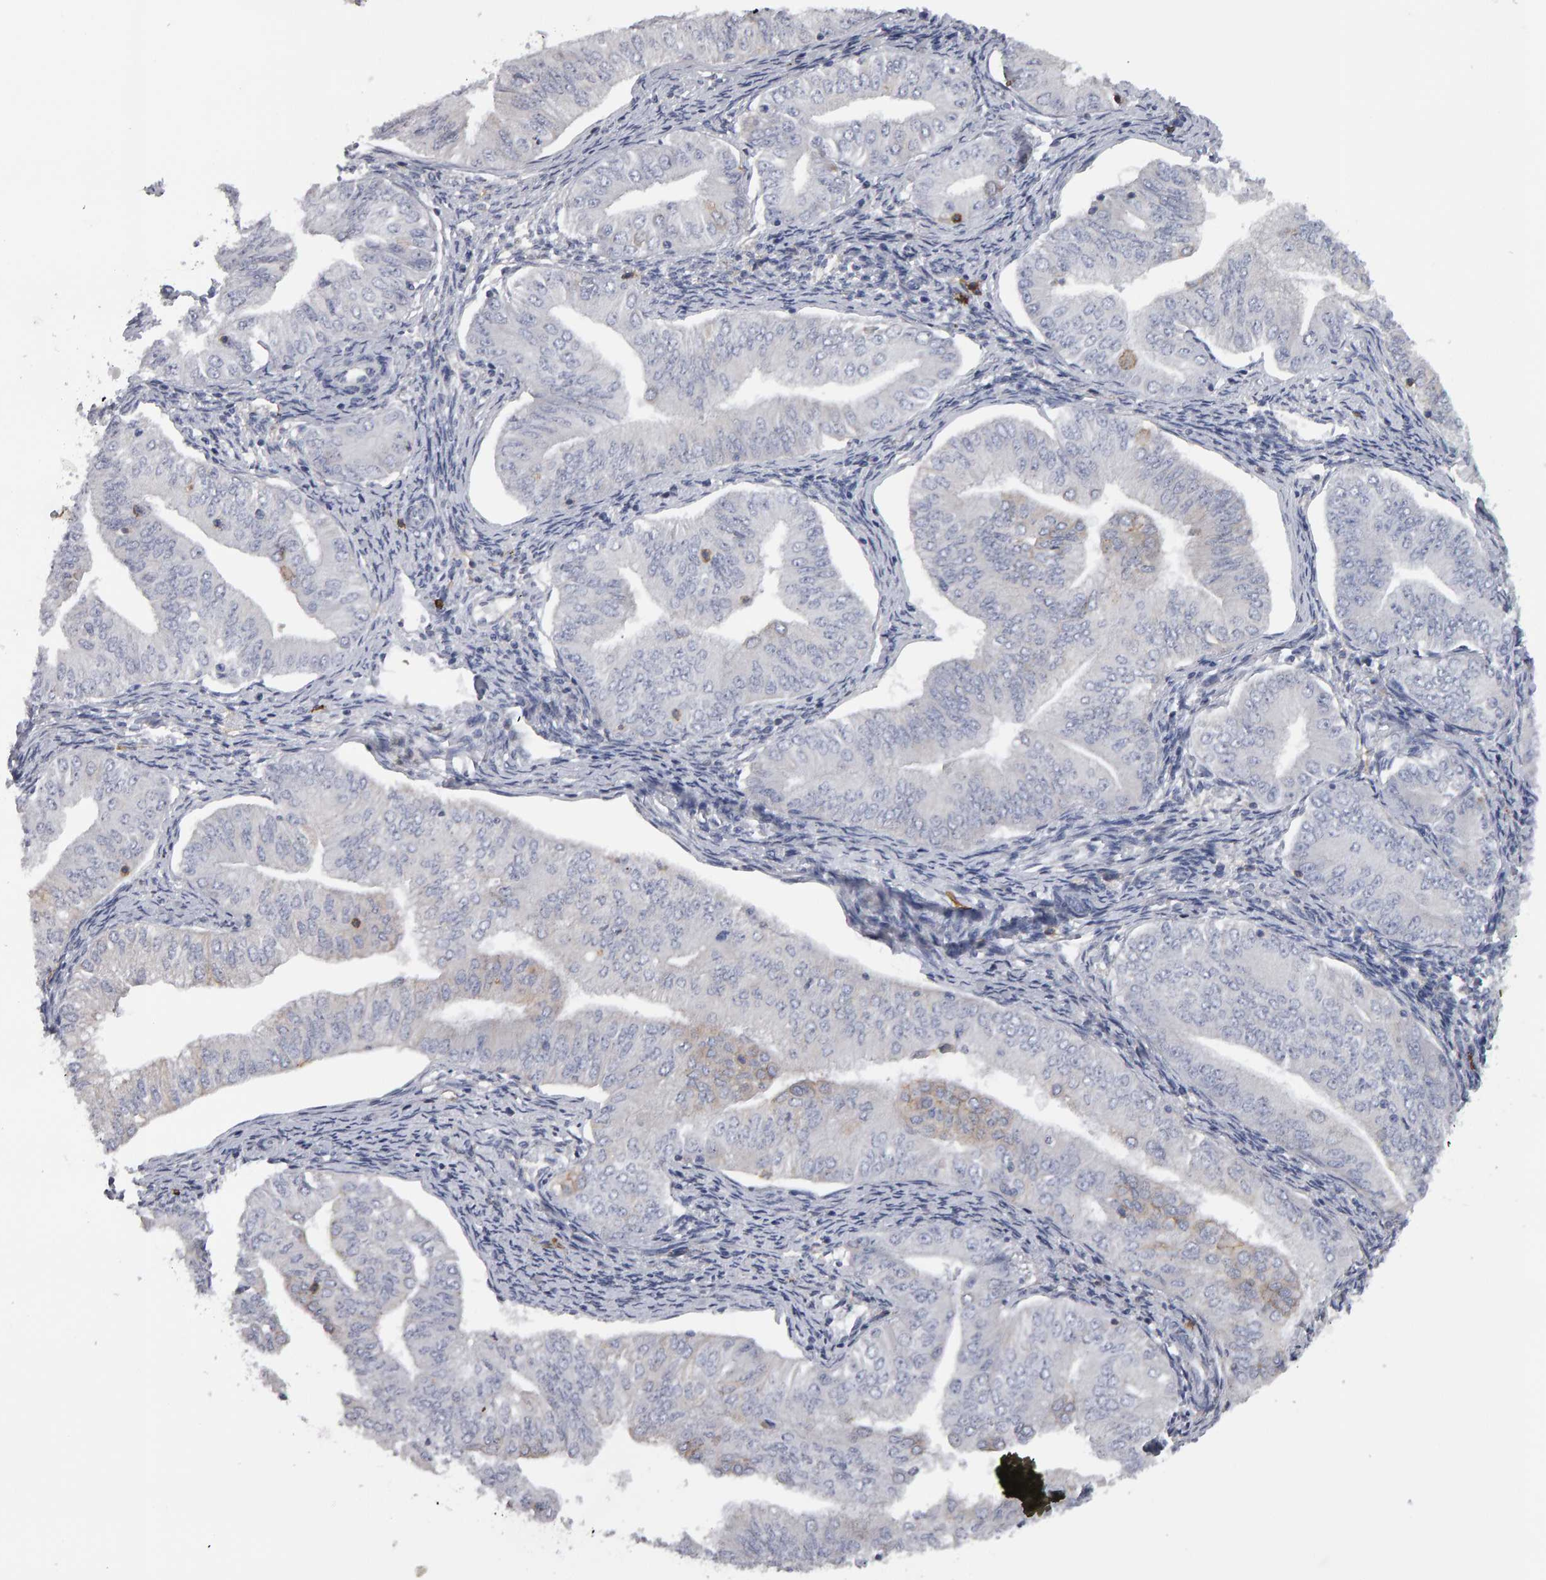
{"staining": {"intensity": "negative", "quantity": "none", "location": "none"}, "tissue": "endometrial cancer", "cell_type": "Tumor cells", "image_type": "cancer", "snomed": [{"axis": "morphology", "description": "Normal tissue, NOS"}, {"axis": "morphology", "description": "Adenocarcinoma, NOS"}, {"axis": "topography", "description": "Endometrium"}], "caption": "Protein analysis of endometrial cancer (adenocarcinoma) exhibits no significant staining in tumor cells.", "gene": "CD38", "patient": {"sex": "female", "age": 53}}